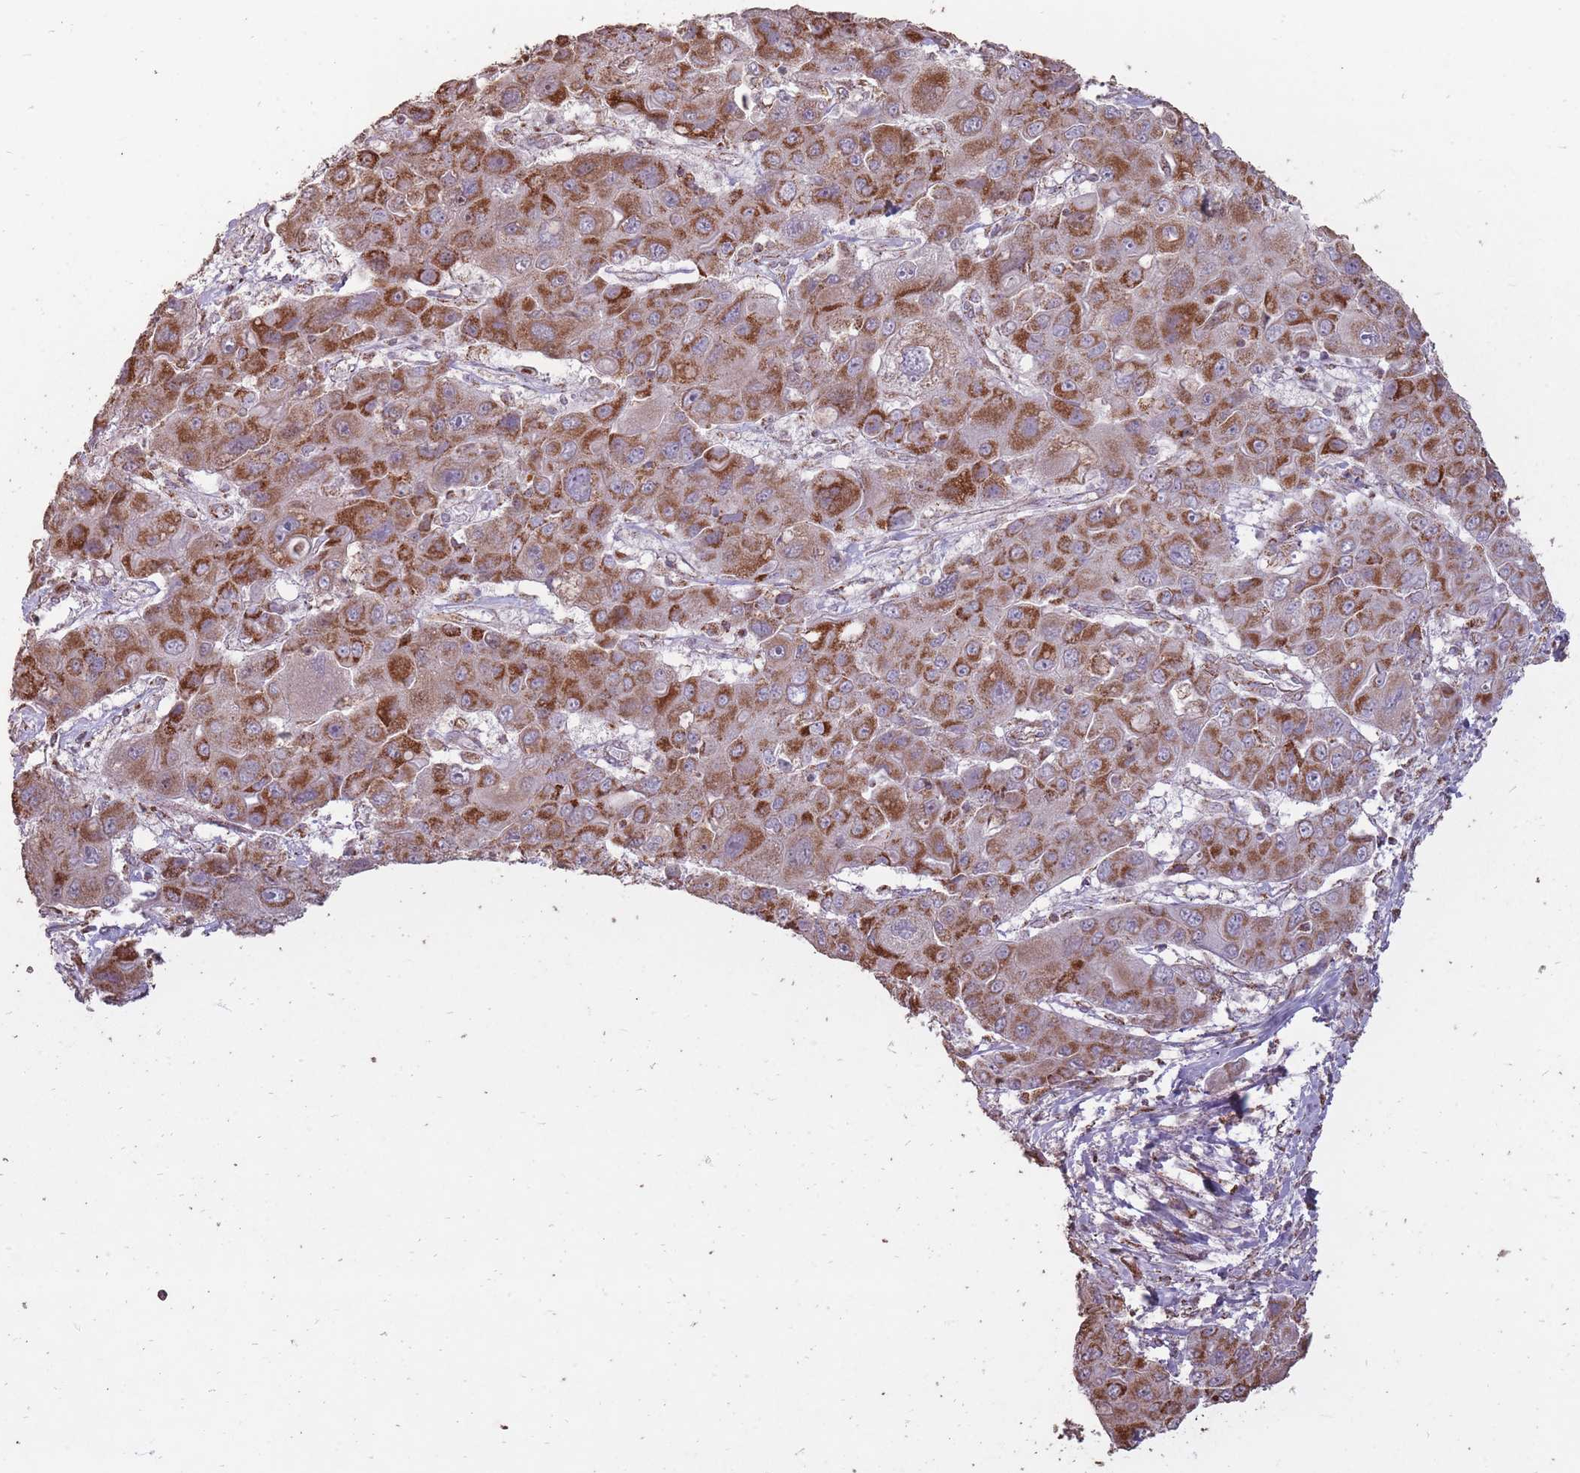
{"staining": {"intensity": "strong", "quantity": ">75%", "location": "cytoplasmic/membranous"}, "tissue": "liver cancer", "cell_type": "Tumor cells", "image_type": "cancer", "snomed": [{"axis": "morphology", "description": "Cholangiocarcinoma"}, {"axis": "topography", "description": "Liver"}], "caption": "Human liver cancer (cholangiocarcinoma) stained with a protein marker shows strong staining in tumor cells.", "gene": "CNOT8", "patient": {"sex": "male", "age": 67}}